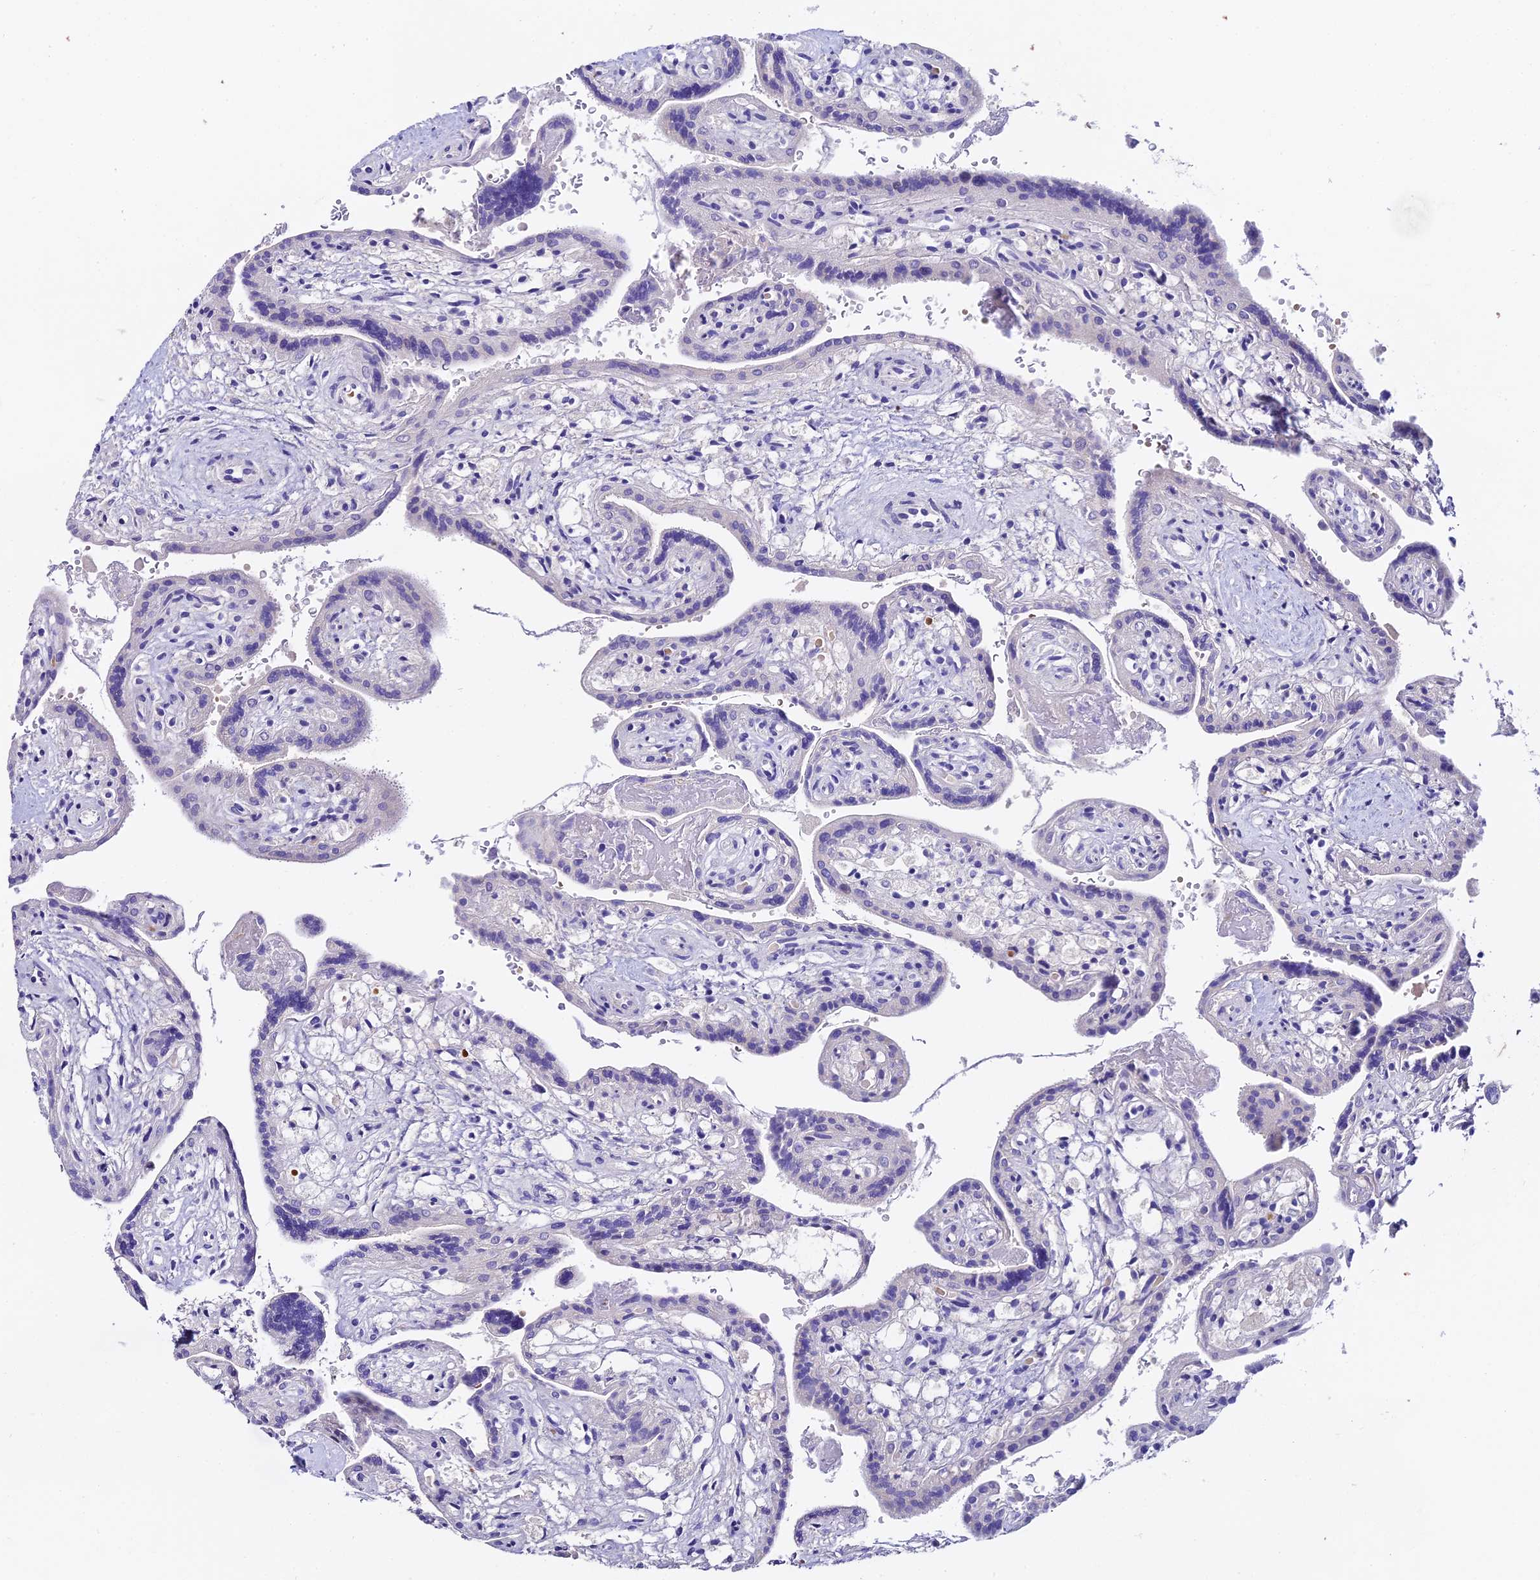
{"staining": {"intensity": "negative", "quantity": "none", "location": "none"}, "tissue": "placenta", "cell_type": "Decidual cells", "image_type": "normal", "snomed": [{"axis": "morphology", "description": "Normal tissue, NOS"}, {"axis": "topography", "description": "Placenta"}], "caption": "High magnification brightfield microscopy of benign placenta stained with DAB (3,3'-diaminobenzidine) (brown) and counterstained with hematoxylin (blue): decidual cells show no significant positivity. (DAB IHC visualized using brightfield microscopy, high magnification).", "gene": "DUSP29", "patient": {"sex": "female", "age": 37}}